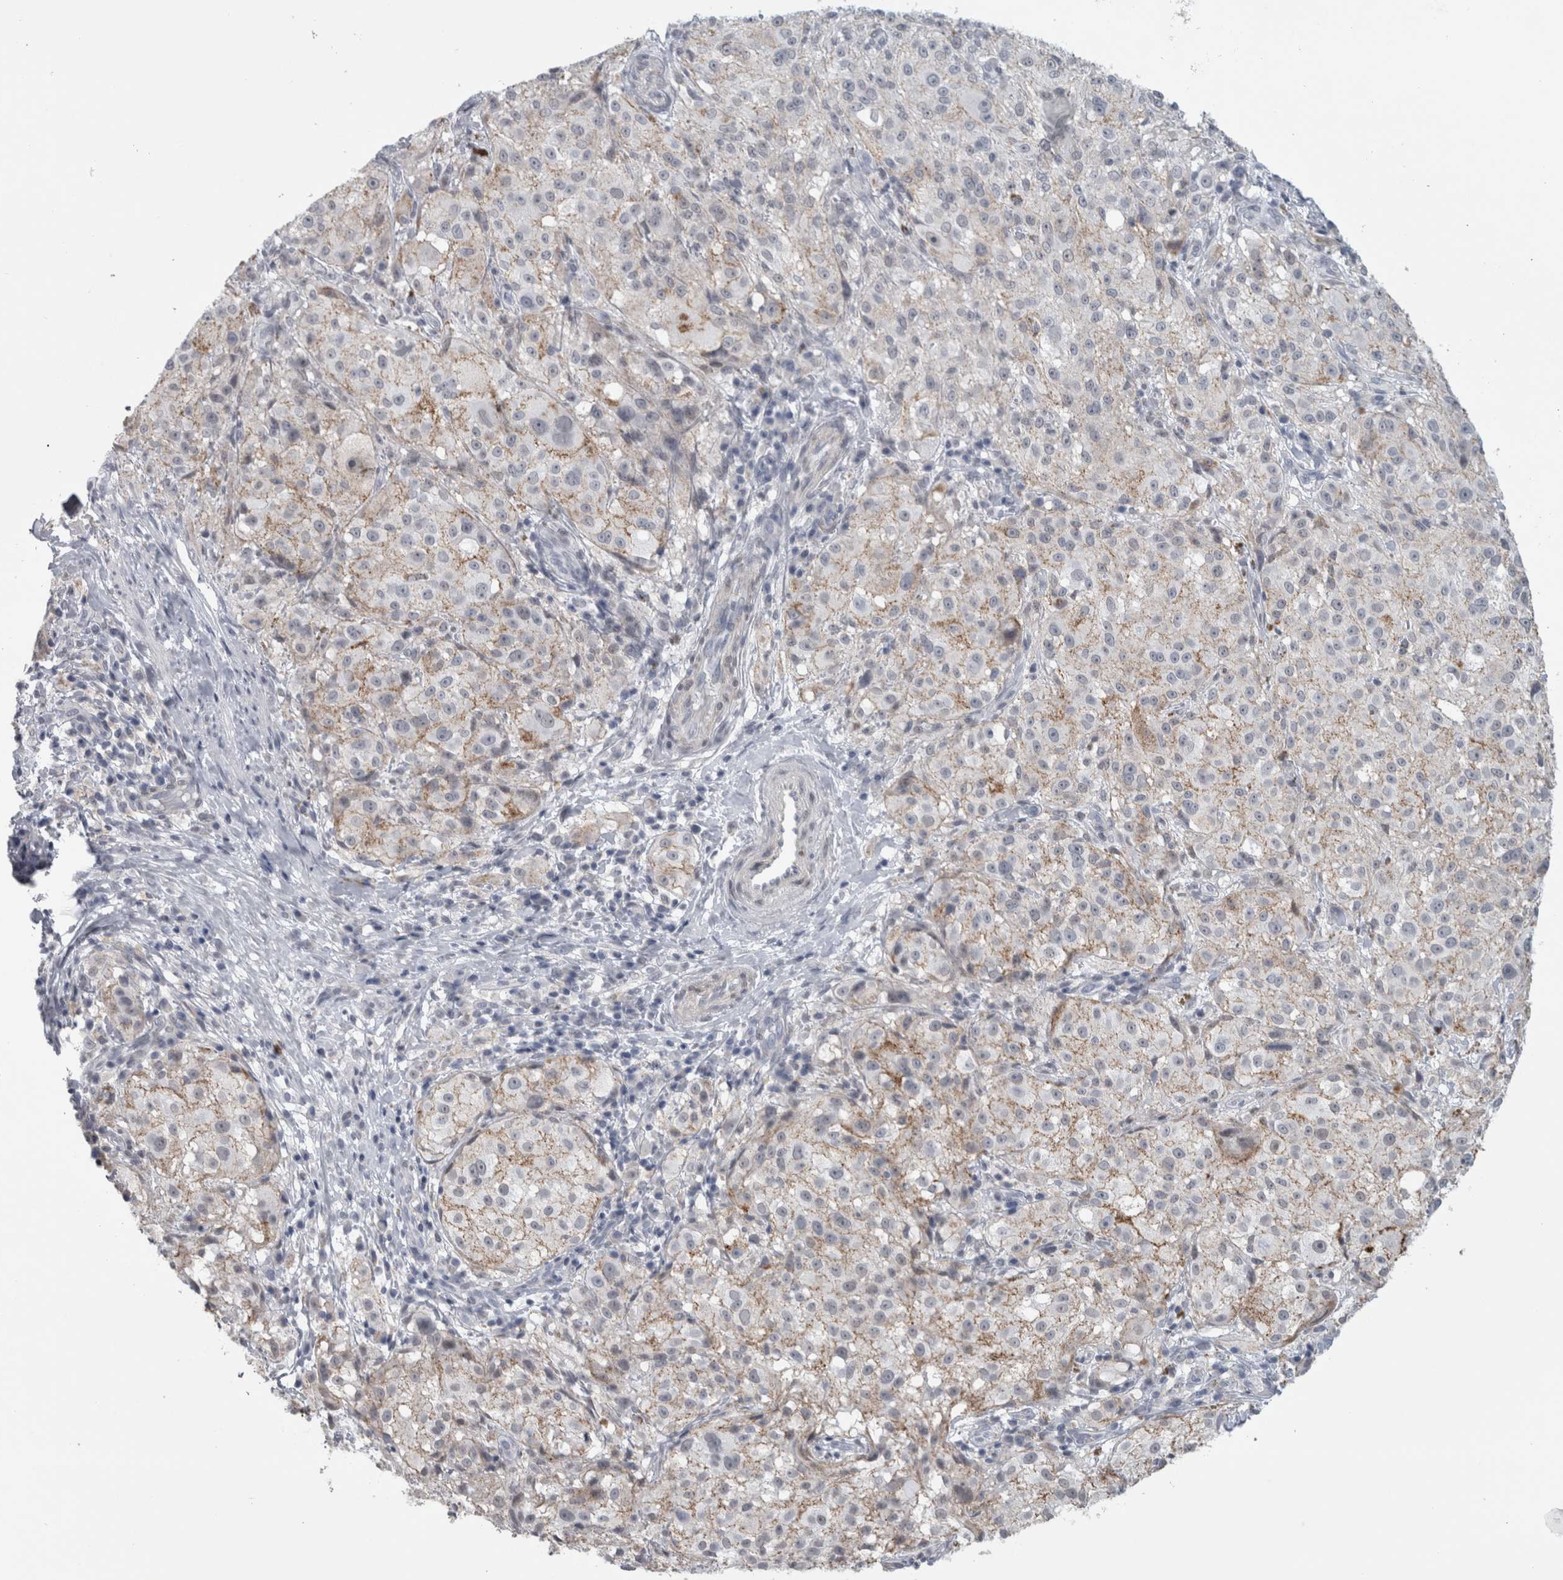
{"staining": {"intensity": "negative", "quantity": "none", "location": "none"}, "tissue": "melanoma", "cell_type": "Tumor cells", "image_type": "cancer", "snomed": [{"axis": "morphology", "description": "Malignant melanoma, NOS"}, {"axis": "topography", "description": "Skin"}], "caption": "A high-resolution photomicrograph shows IHC staining of malignant melanoma, which demonstrates no significant staining in tumor cells.", "gene": "PLIN1", "patient": {"sex": "female", "age": 55}}